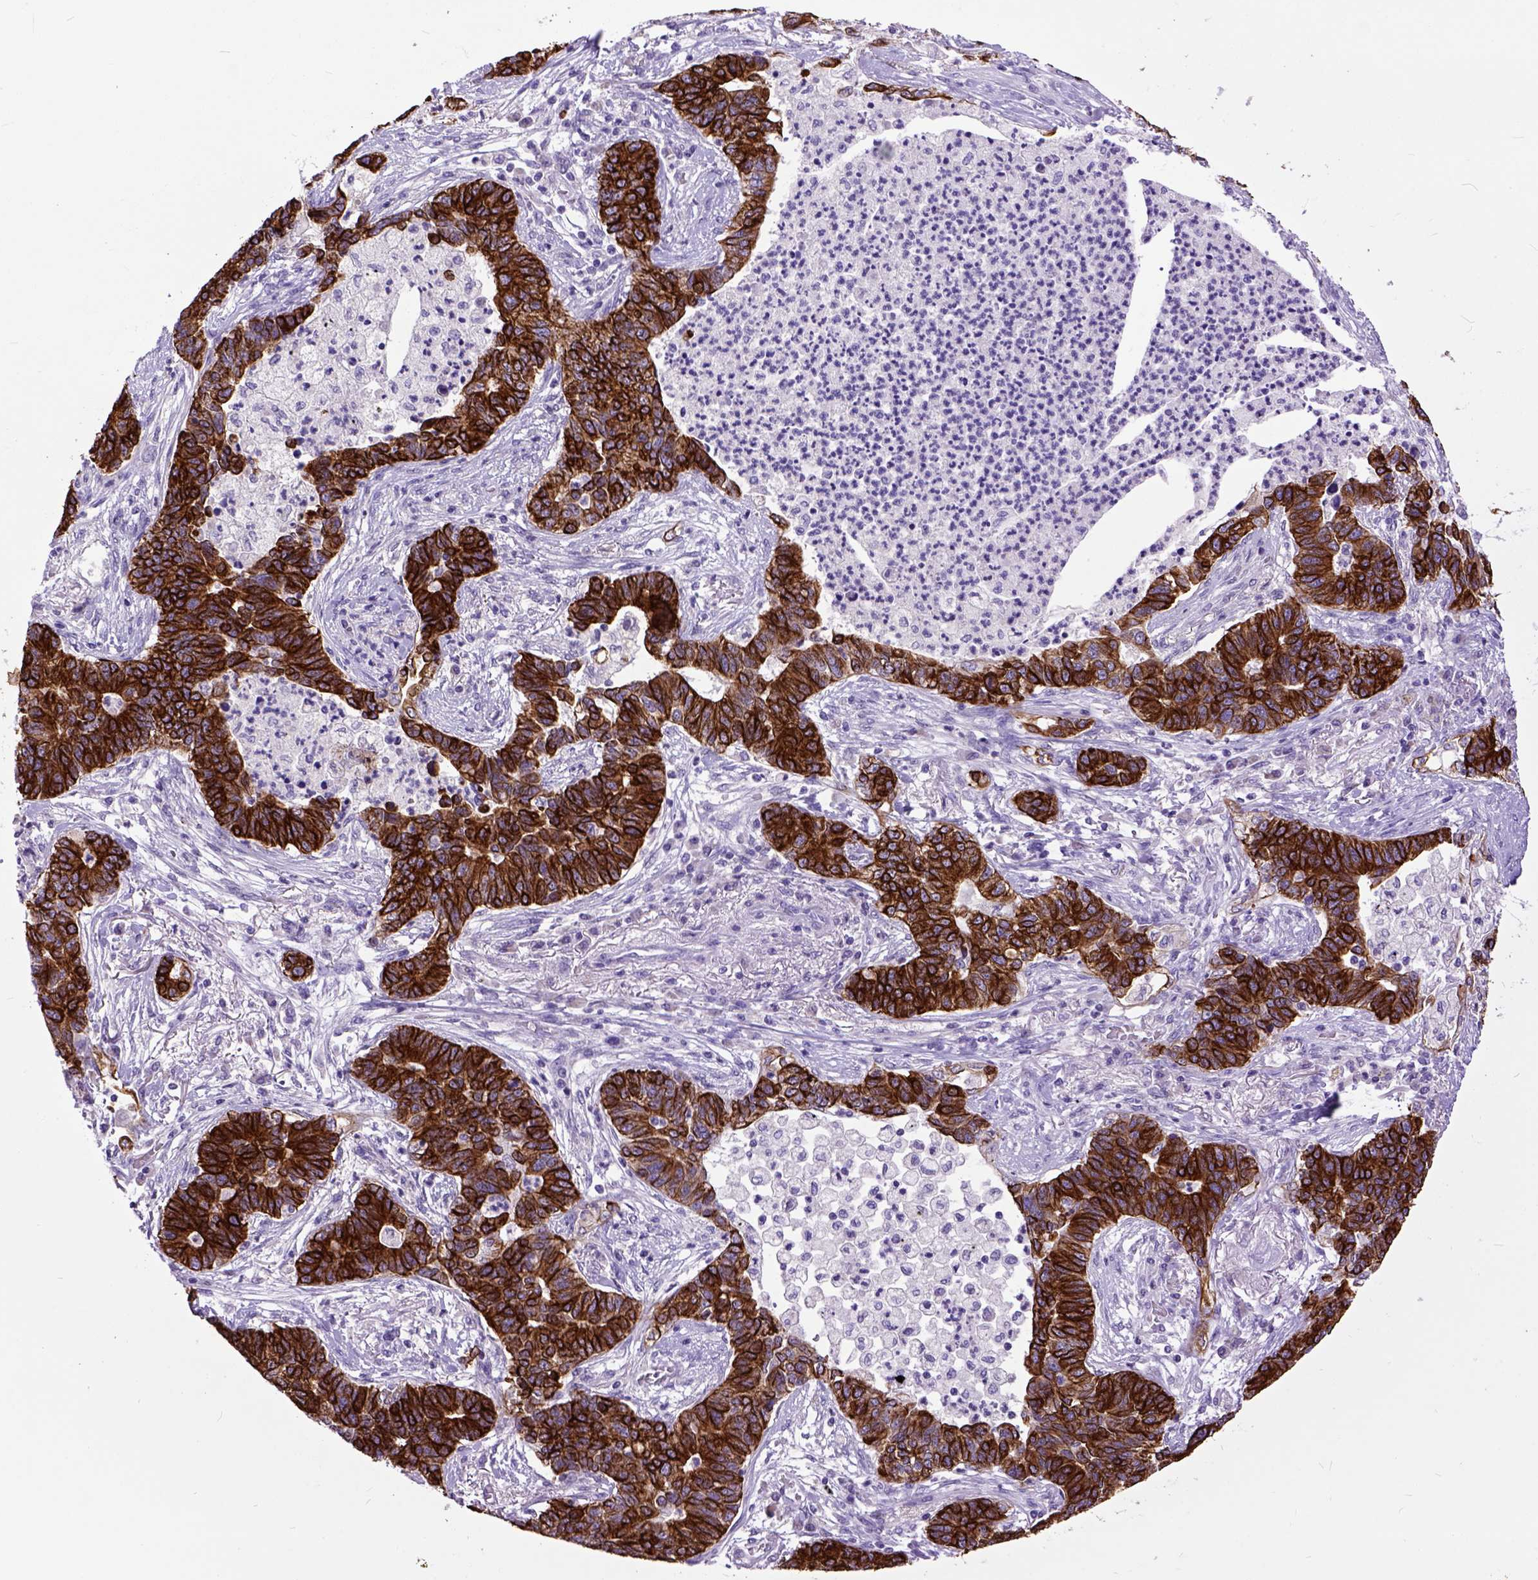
{"staining": {"intensity": "strong", "quantity": ">75%", "location": "cytoplasmic/membranous"}, "tissue": "lung cancer", "cell_type": "Tumor cells", "image_type": "cancer", "snomed": [{"axis": "morphology", "description": "Adenocarcinoma, NOS"}, {"axis": "topography", "description": "Lung"}], "caption": "This micrograph exhibits immunohistochemistry staining of human lung cancer, with high strong cytoplasmic/membranous expression in approximately >75% of tumor cells.", "gene": "RAB25", "patient": {"sex": "female", "age": 57}}